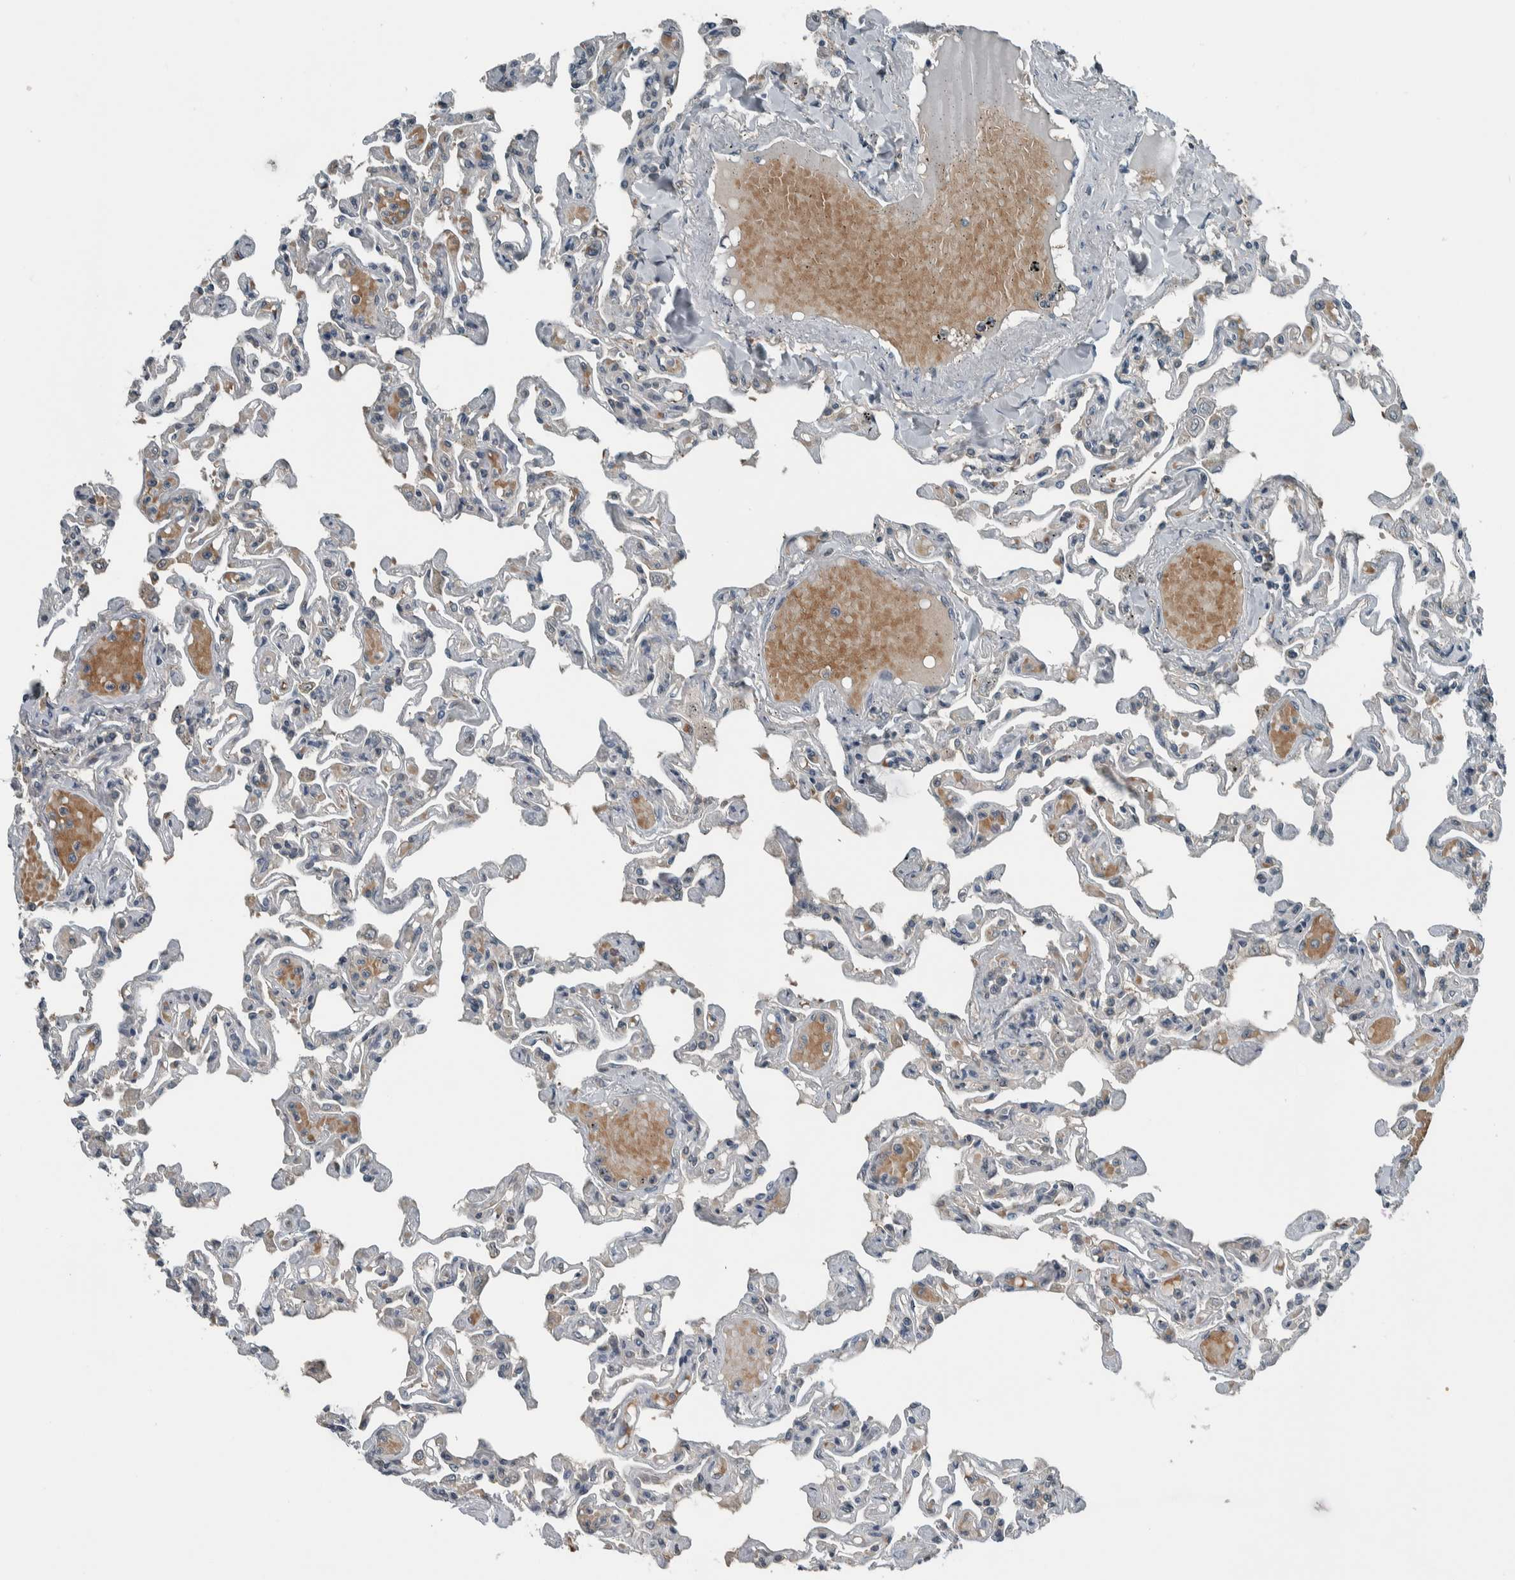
{"staining": {"intensity": "negative", "quantity": "none", "location": "none"}, "tissue": "lung", "cell_type": "Alveolar cells", "image_type": "normal", "snomed": [{"axis": "morphology", "description": "Normal tissue, NOS"}, {"axis": "topography", "description": "Lung"}], "caption": "The photomicrograph reveals no staining of alveolar cells in benign lung.", "gene": "ALAD", "patient": {"sex": "male", "age": 21}}